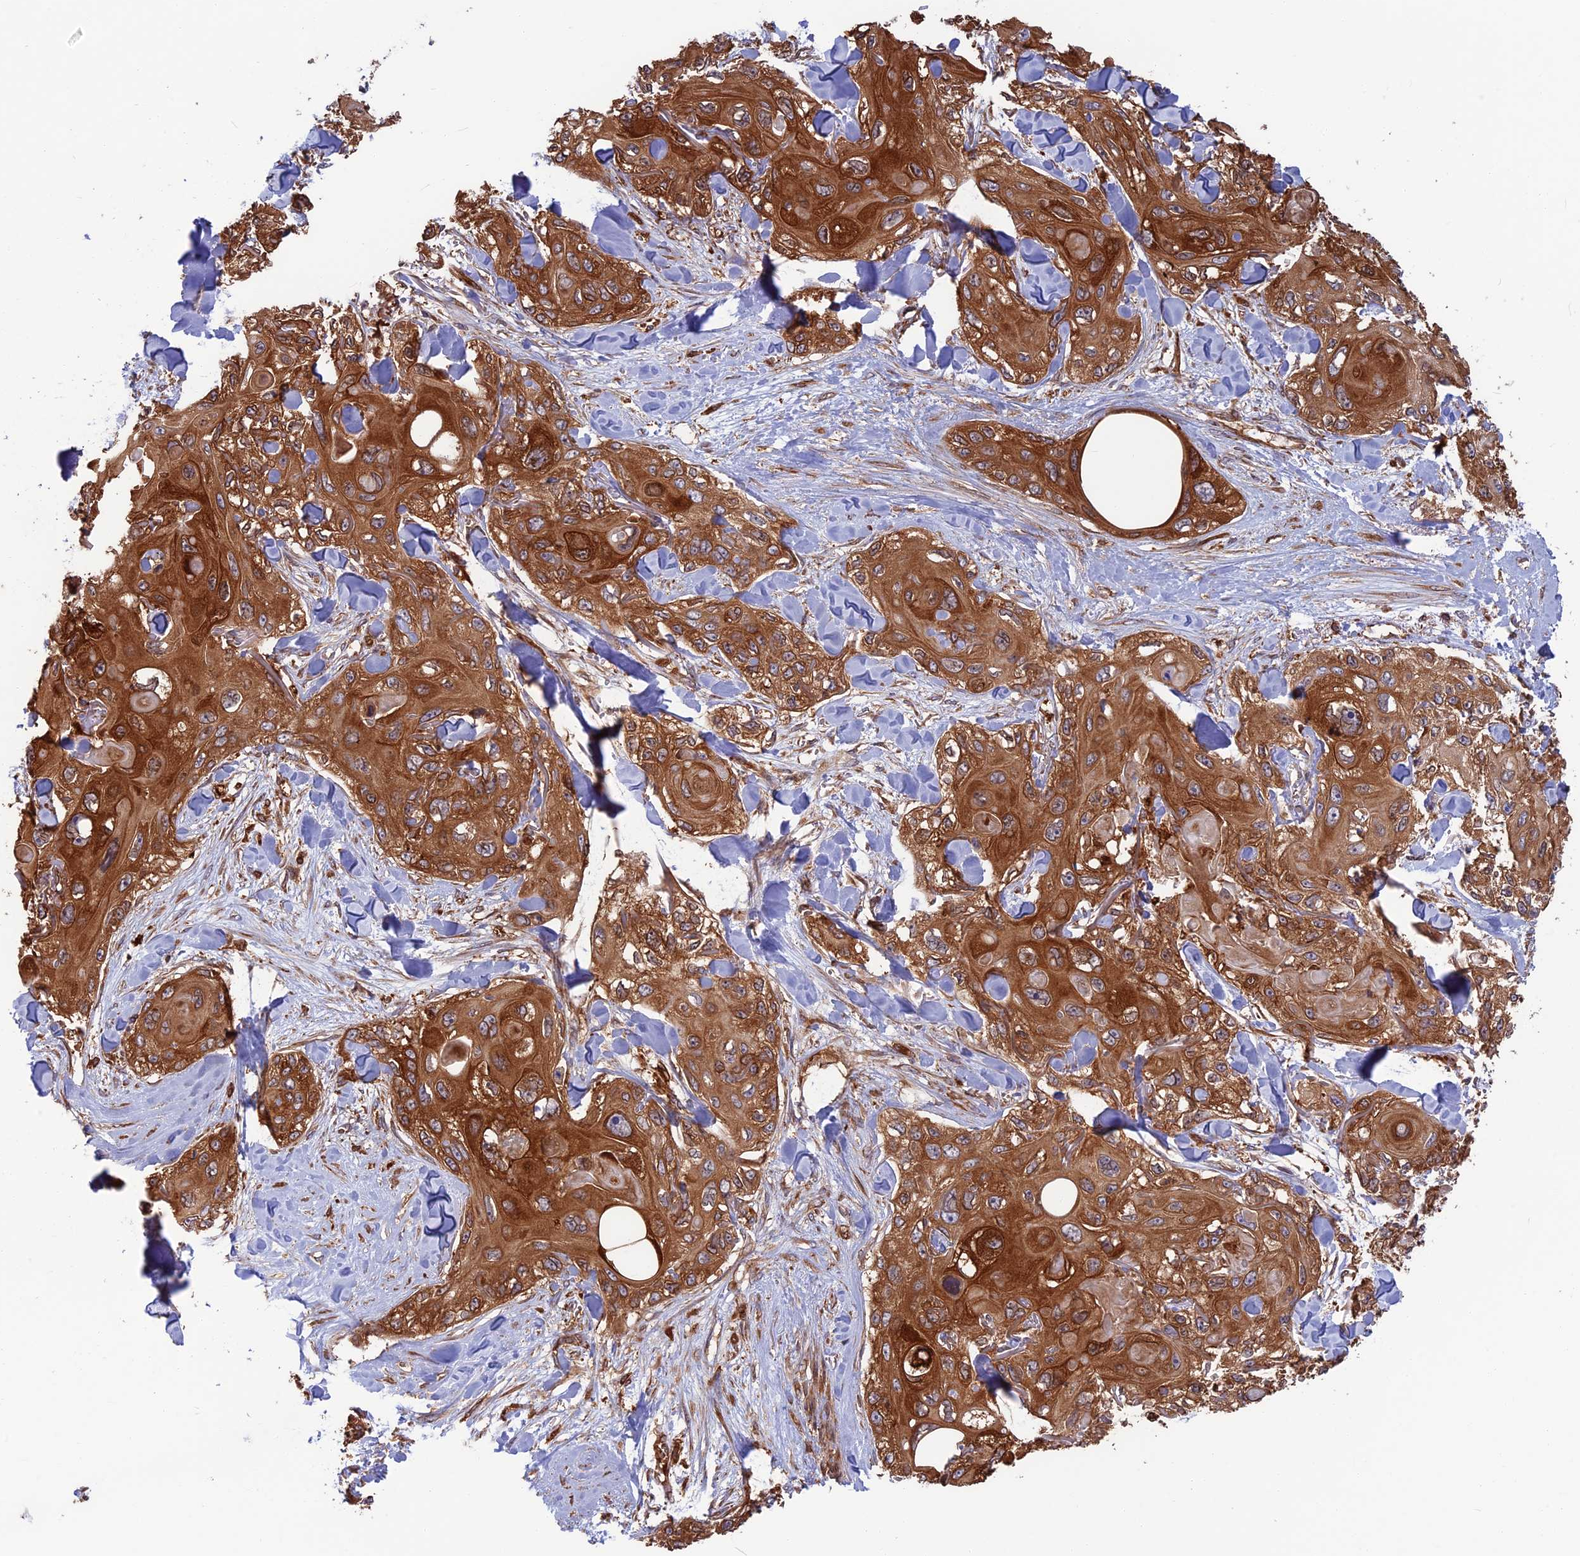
{"staining": {"intensity": "strong", "quantity": ">75%", "location": "cytoplasmic/membranous"}, "tissue": "skin cancer", "cell_type": "Tumor cells", "image_type": "cancer", "snomed": [{"axis": "morphology", "description": "Normal tissue, NOS"}, {"axis": "morphology", "description": "Squamous cell carcinoma, NOS"}, {"axis": "topography", "description": "Skin"}], "caption": "Tumor cells show high levels of strong cytoplasmic/membranous expression in approximately >75% of cells in human squamous cell carcinoma (skin). Nuclei are stained in blue.", "gene": "WDR1", "patient": {"sex": "male", "age": 72}}